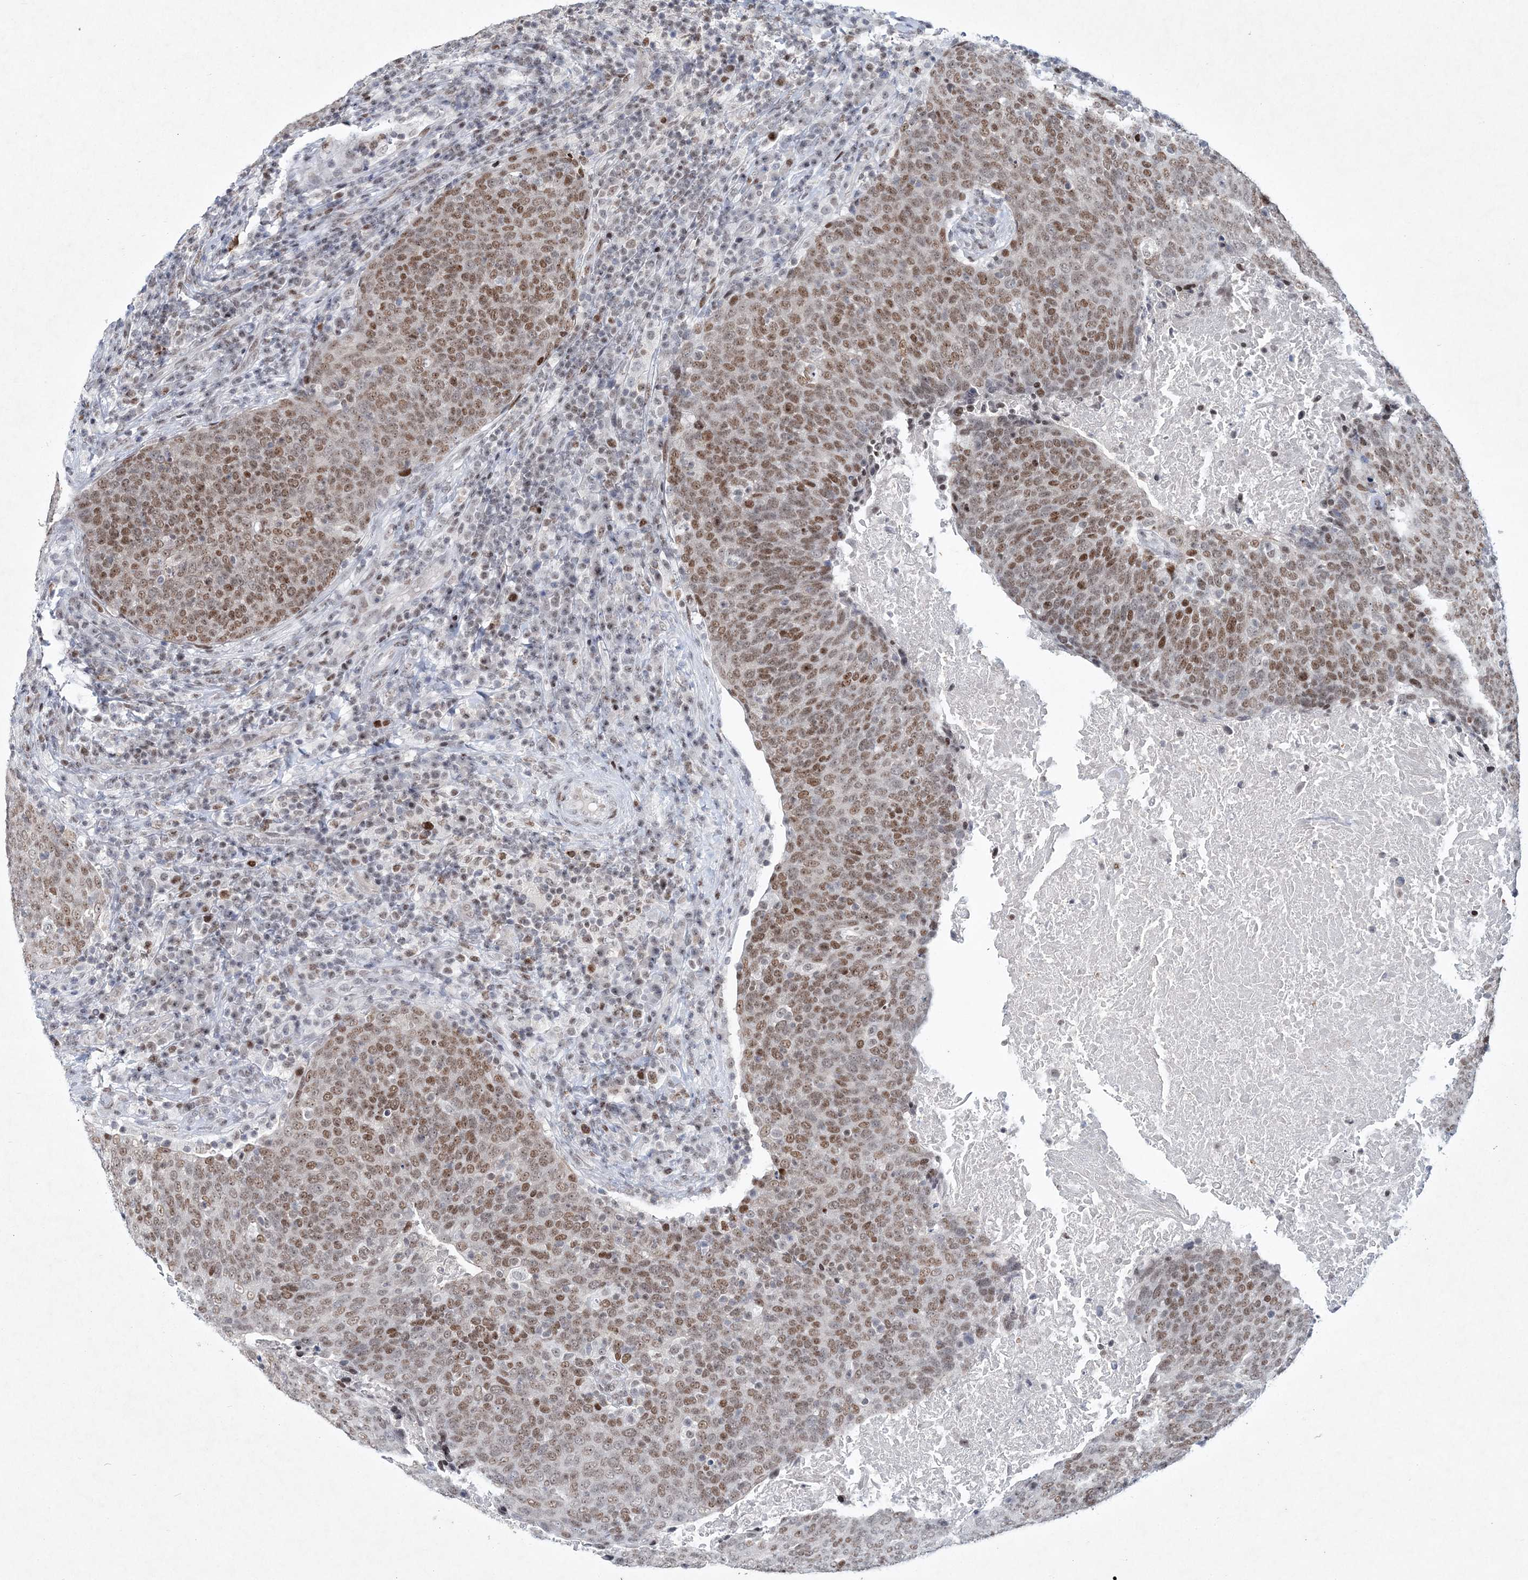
{"staining": {"intensity": "moderate", "quantity": ">75%", "location": "nuclear"}, "tissue": "head and neck cancer", "cell_type": "Tumor cells", "image_type": "cancer", "snomed": [{"axis": "morphology", "description": "Squamous cell carcinoma, NOS"}, {"axis": "morphology", "description": "Squamous cell carcinoma, metastatic, NOS"}, {"axis": "topography", "description": "Lymph node"}, {"axis": "topography", "description": "Head-Neck"}], "caption": "Protein analysis of metastatic squamous cell carcinoma (head and neck) tissue displays moderate nuclear expression in approximately >75% of tumor cells.", "gene": "LRRFIP2", "patient": {"sex": "male", "age": 62}}